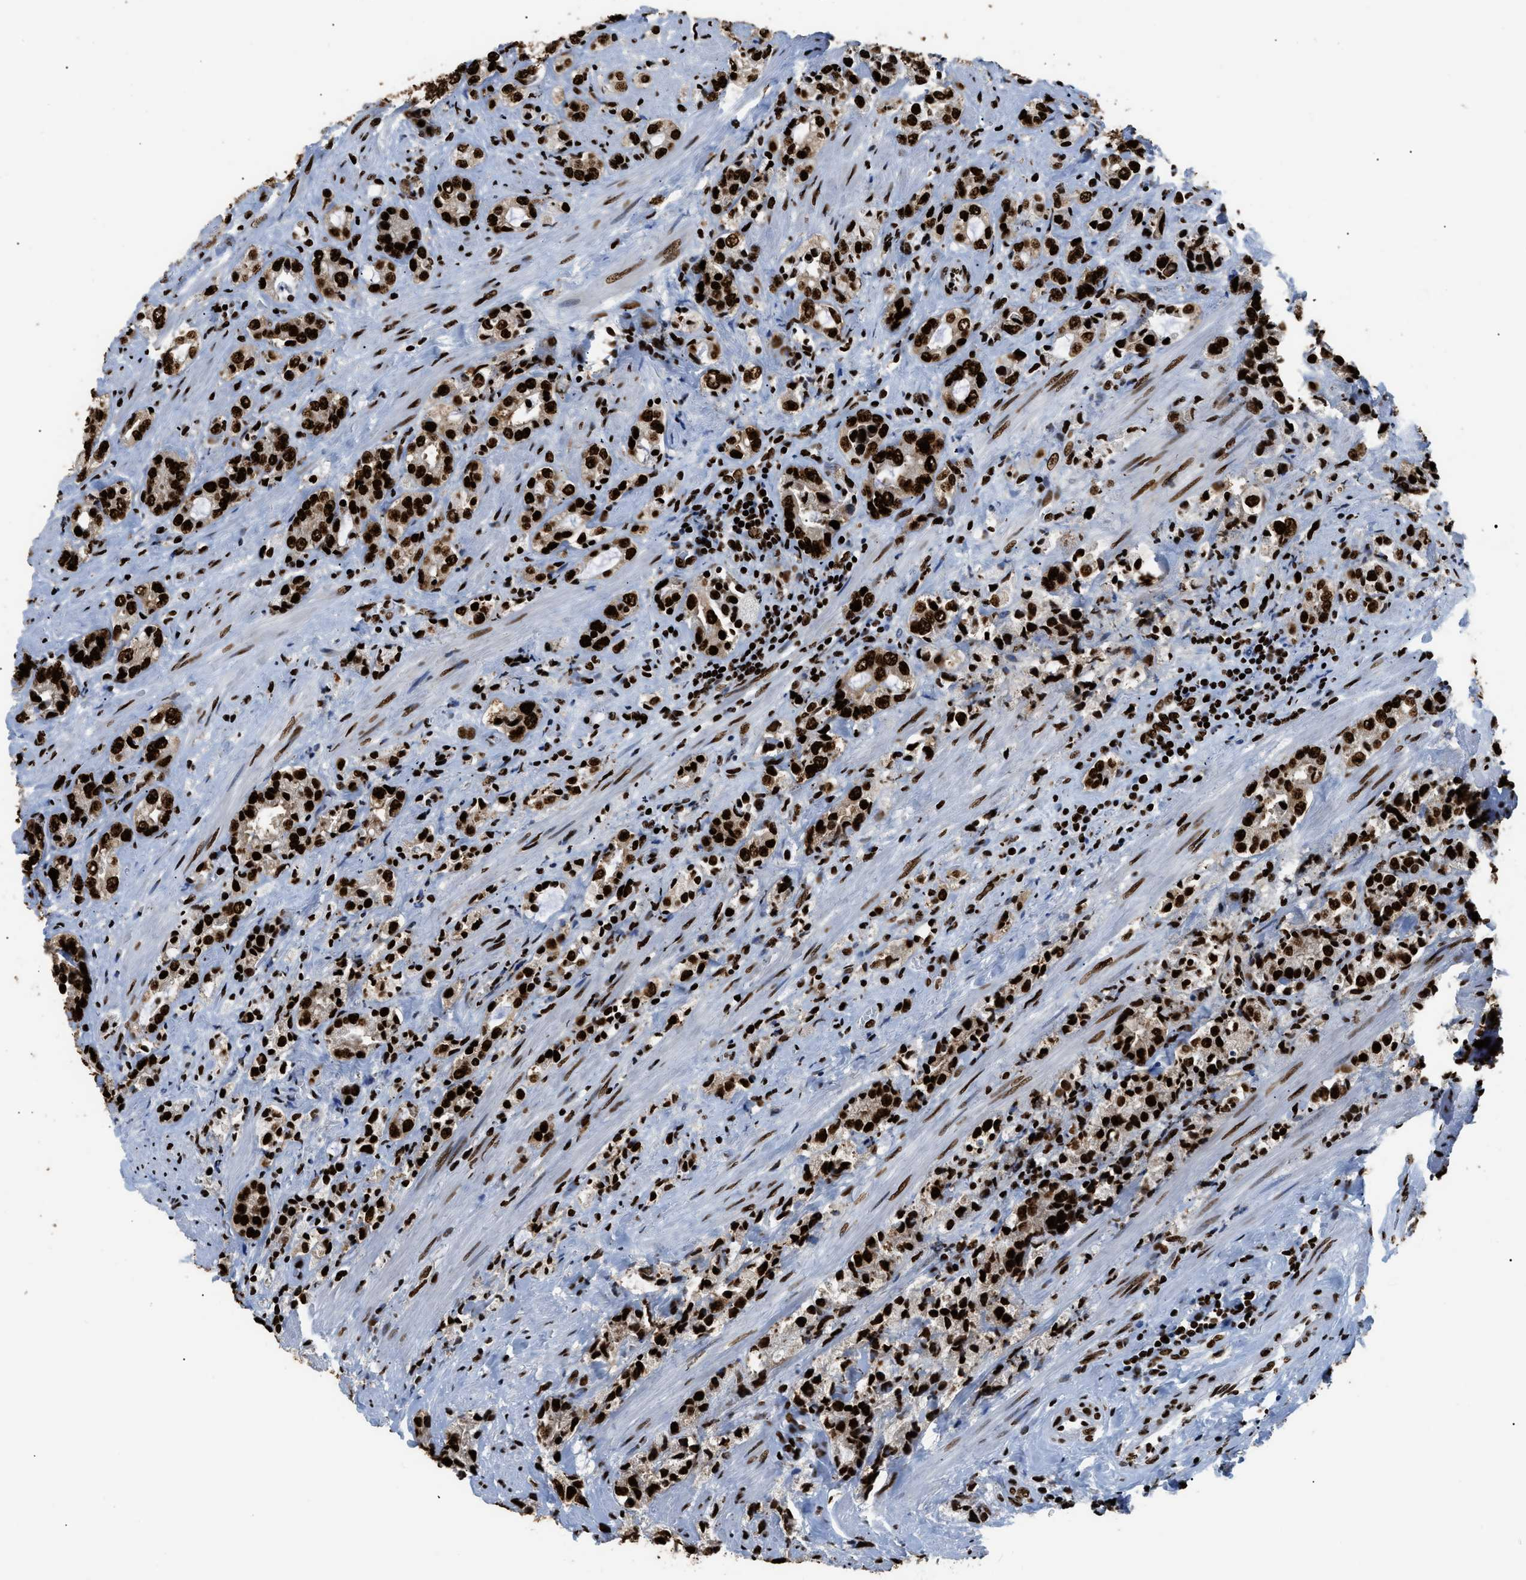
{"staining": {"intensity": "strong", "quantity": ">75%", "location": "nuclear"}, "tissue": "prostate cancer", "cell_type": "Tumor cells", "image_type": "cancer", "snomed": [{"axis": "morphology", "description": "Adenocarcinoma, High grade"}, {"axis": "topography", "description": "Prostate"}], "caption": "This histopathology image exhibits immunohistochemistry staining of prostate cancer, with high strong nuclear expression in about >75% of tumor cells.", "gene": "HNRNPM", "patient": {"sex": "male", "age": 61}}